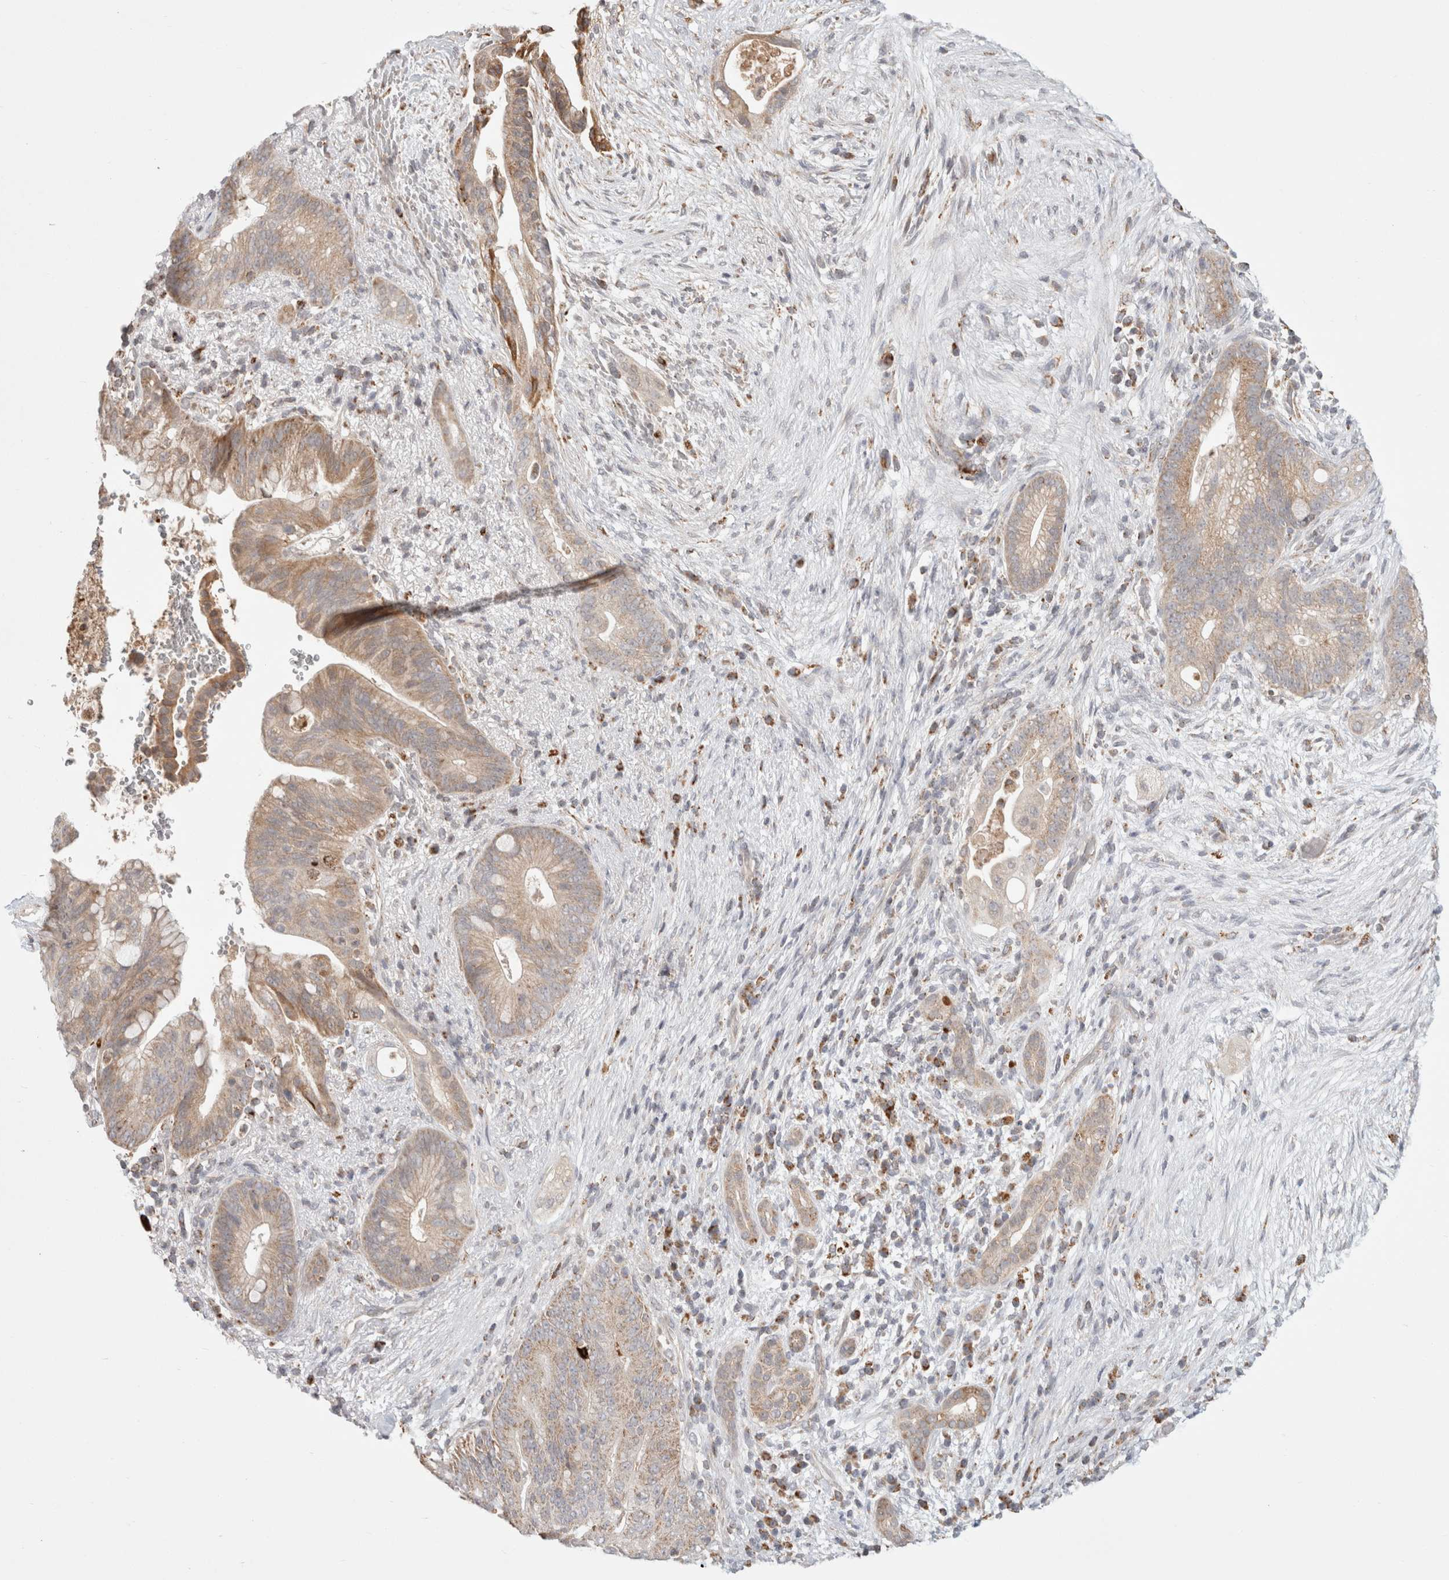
{"staining": {"intensity": "moderate", "quantity": ">75%", "location": "cytoplasmic/membranous"}, "tissue": "pancreatic cancer", "cell_type": "Tumor cells", "image_type": "cancer", "snomed": [{"axis": "morphology", "description": "Adenocarcinoma, NOS"}, {"axis": "topography", "description": "Pancreas"}], "caption": "Human pancreatic cancer stained with a protein marker reveals moderate staining in tumor cells.", "gene": "HROB", "patient": {"sex": "male", "age": 53}}